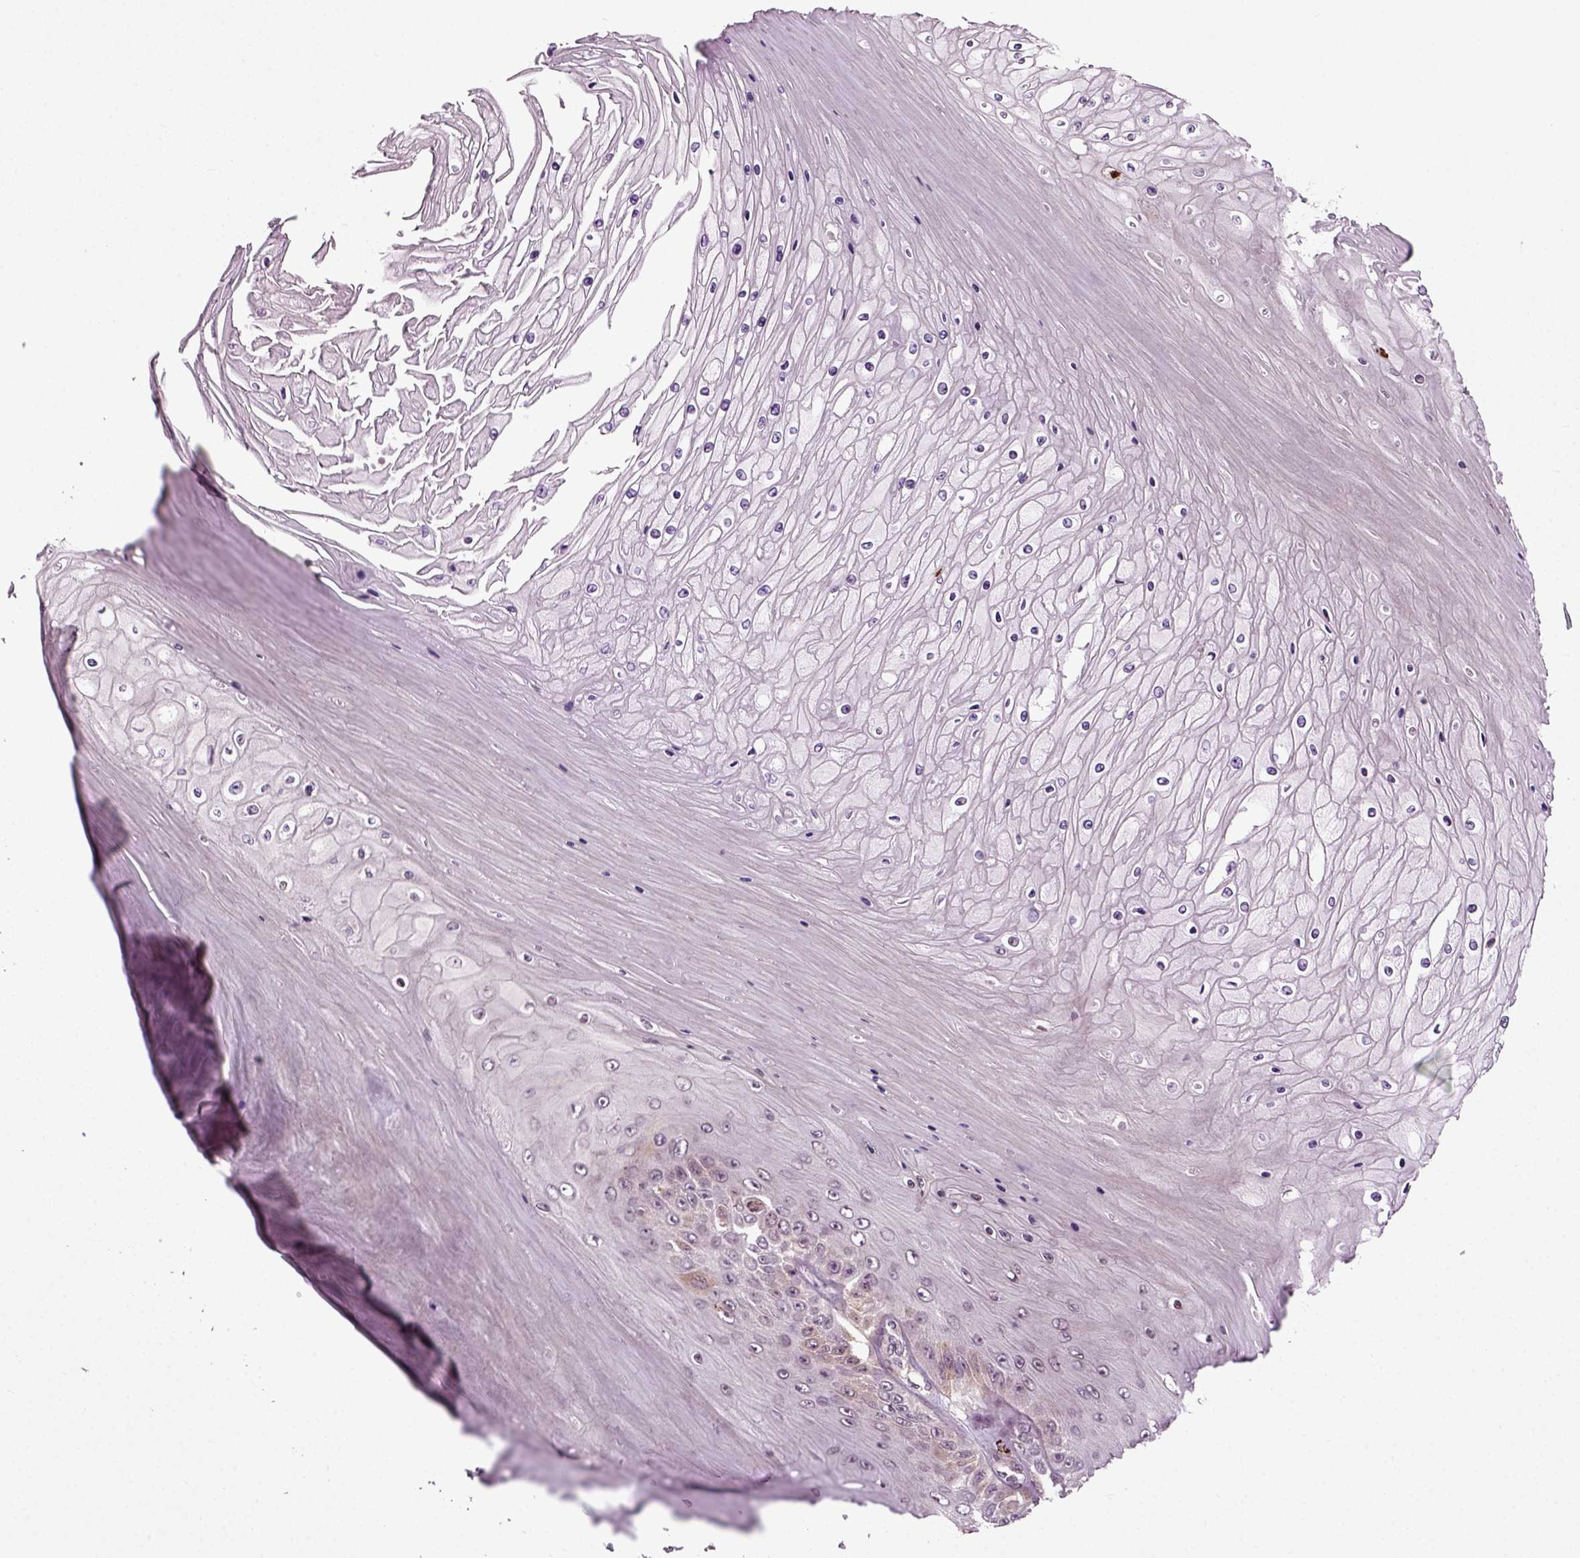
{"staining": {"intensity": "weak", "quantity": "<25%", "location": "cytoplasmic/membranous"}, "tissue": "skin cancer", "cell_type": "Tumor cells", "image_type": "cancer", "snomed": [{"axis": "morphology", "description": "Squamous cell carcinoma, NOS"}, {"axis": "topography", "description": "Skin"}], "caption": "Human skin cancer (squamous cell carcinoma) stained for a protein using immunohistochemistry (IHC) exhibits no expression in tumor cells.", "gene": "KNSTRN", "patient": {"sex": "male", "age": 62}}